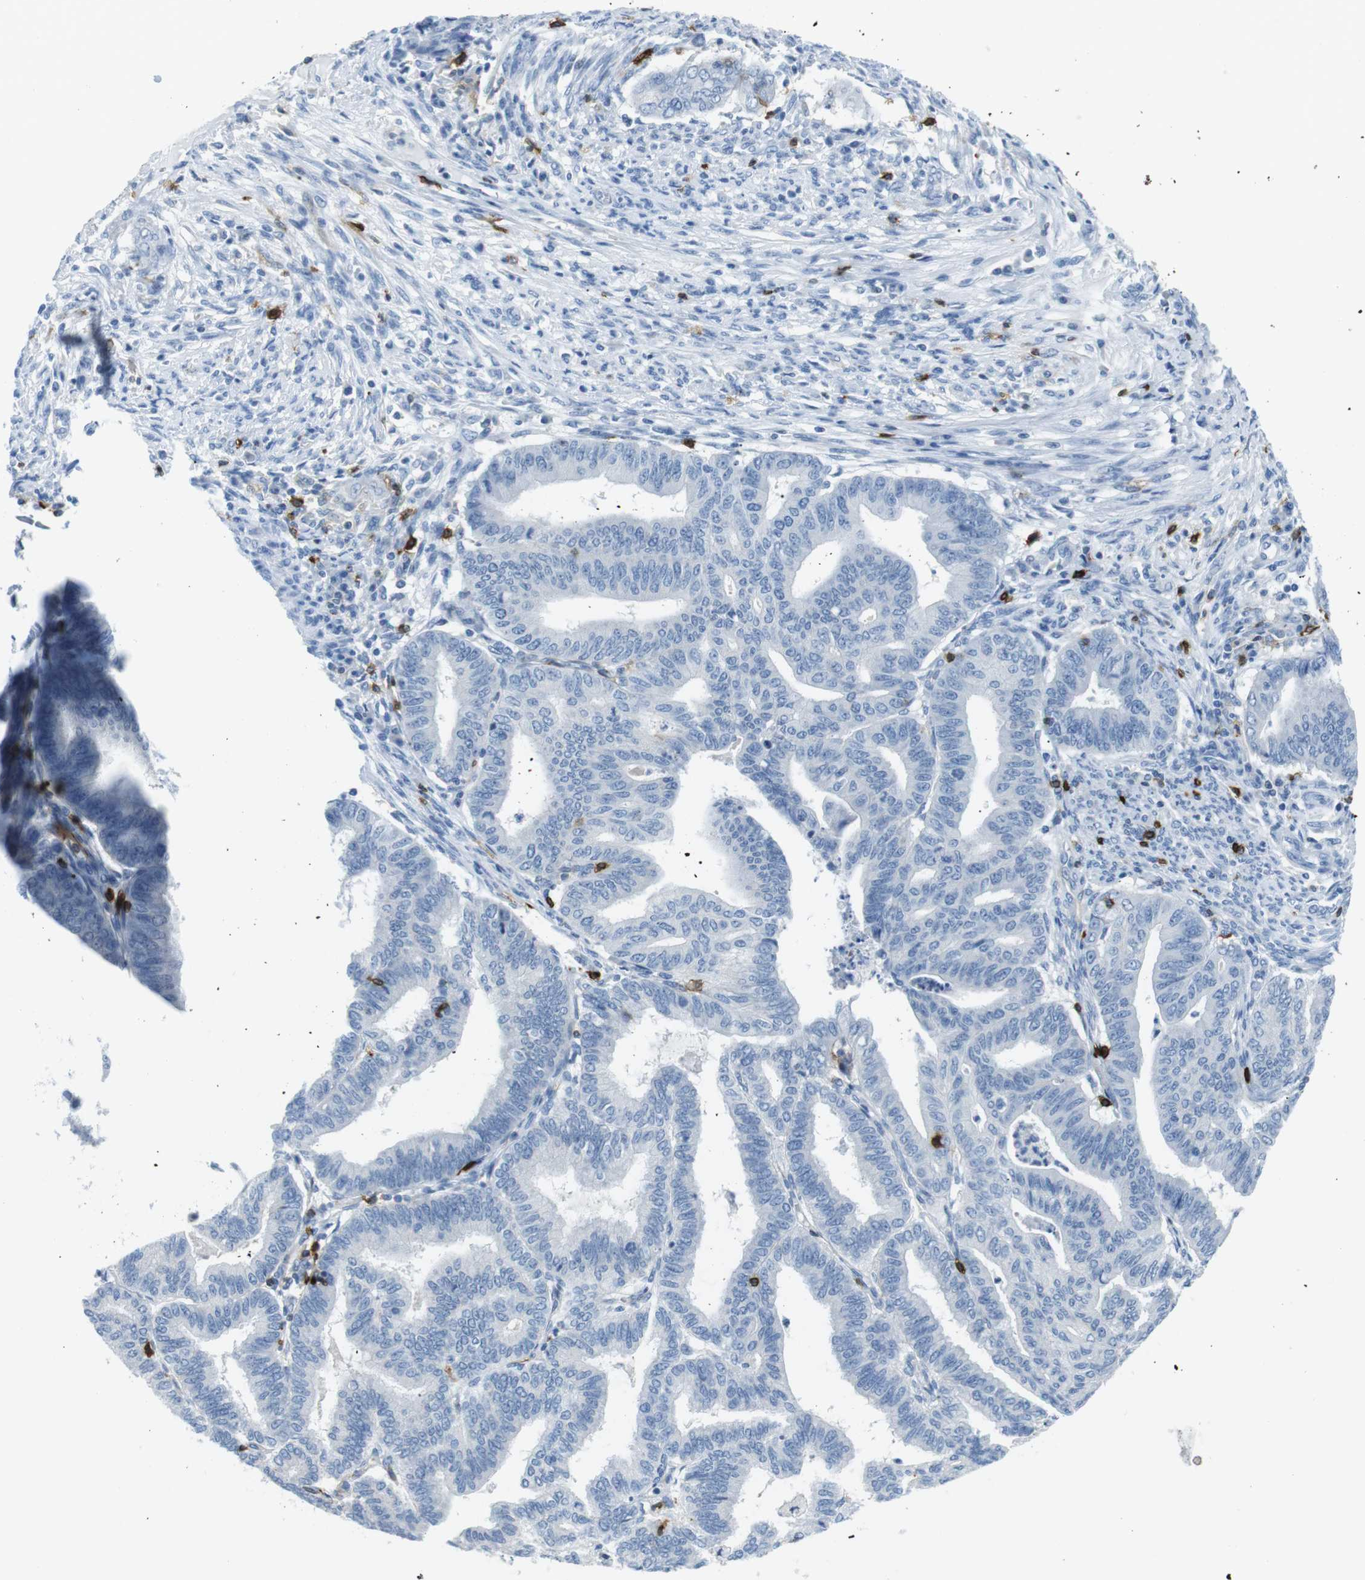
{"staining": {"intensity": "negative", "quantity": "none", "location": "none"}, "tissue": "endometrial cancer", "cell_type": "Tumor cells", "image_type": "cancer", "snomed": [{"axis": "morphology", "description": "Adenocarcinoma, NOS"}, {"axis": "topography", "description": "Endometrium"}], "caption": "Endometrial adenocarcinoma stained for a protein using immunohistochemistry (IHC) displays no expression tumor cells.", "gene": "TNFRSF4", "patient": {"sex": "female", "age": 79}}